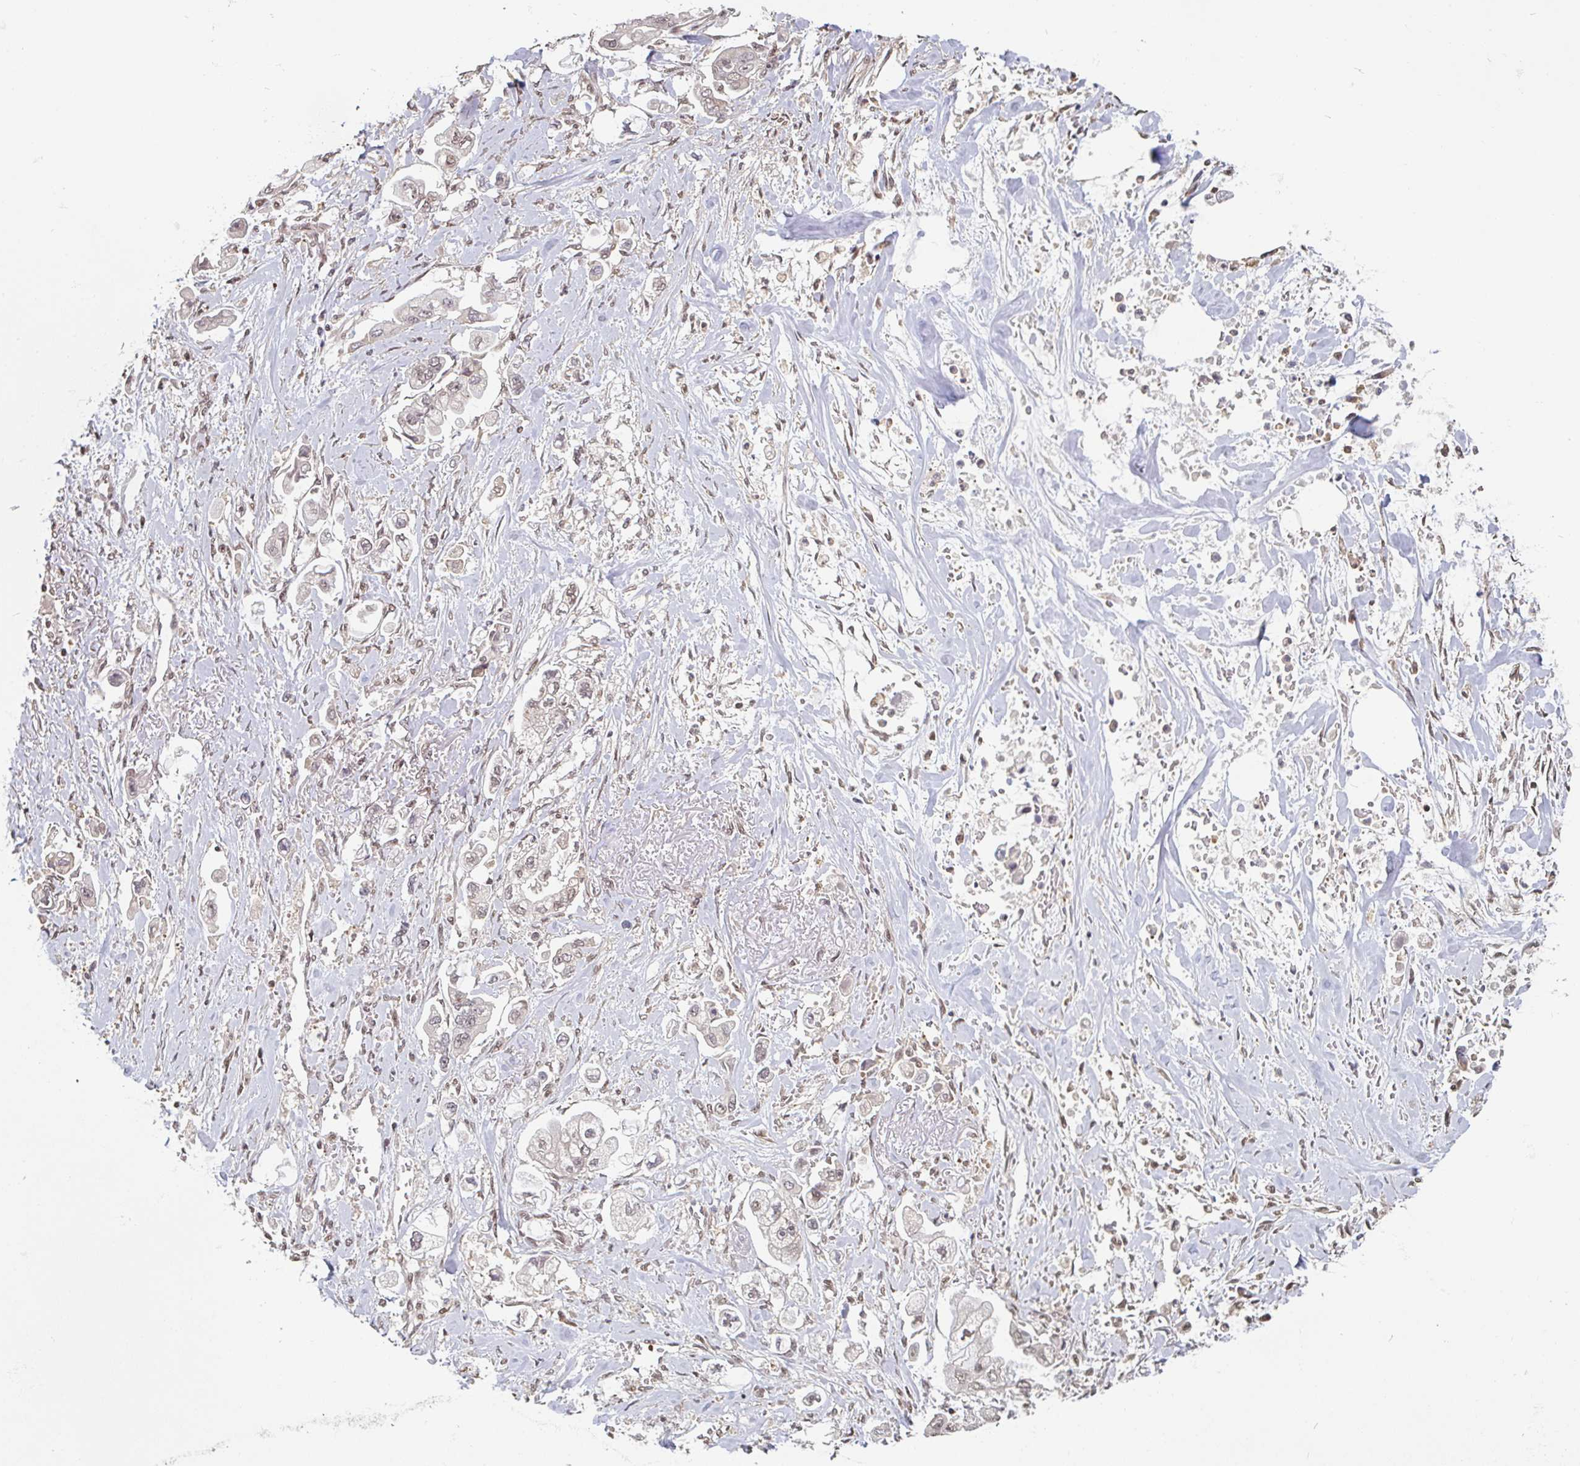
{"staining": {"intensity": "moderate", "quantity": "25%-75%", "location": "nuclear"}, "tissue": "stomach cancer", "cell_type": "Tumor cells", "image_type": "cancer", "snomed": [{"axis": "morphology", "description": "Adenocarcinoma, NOS"}, {"axis": "topography", "description": "Stomach"}], "caption": "The micrograph displays immunohistochemical staining of stomach cancer. There is moderate nuclear staining is present in about 25%-75% of tumor cells. (DAB (3,3'-diaminobenzidine) = brown stain, brightfield microscopy at high magnification).", "gene": "DR1", "patient": {"sex": "male", "age": 62}}